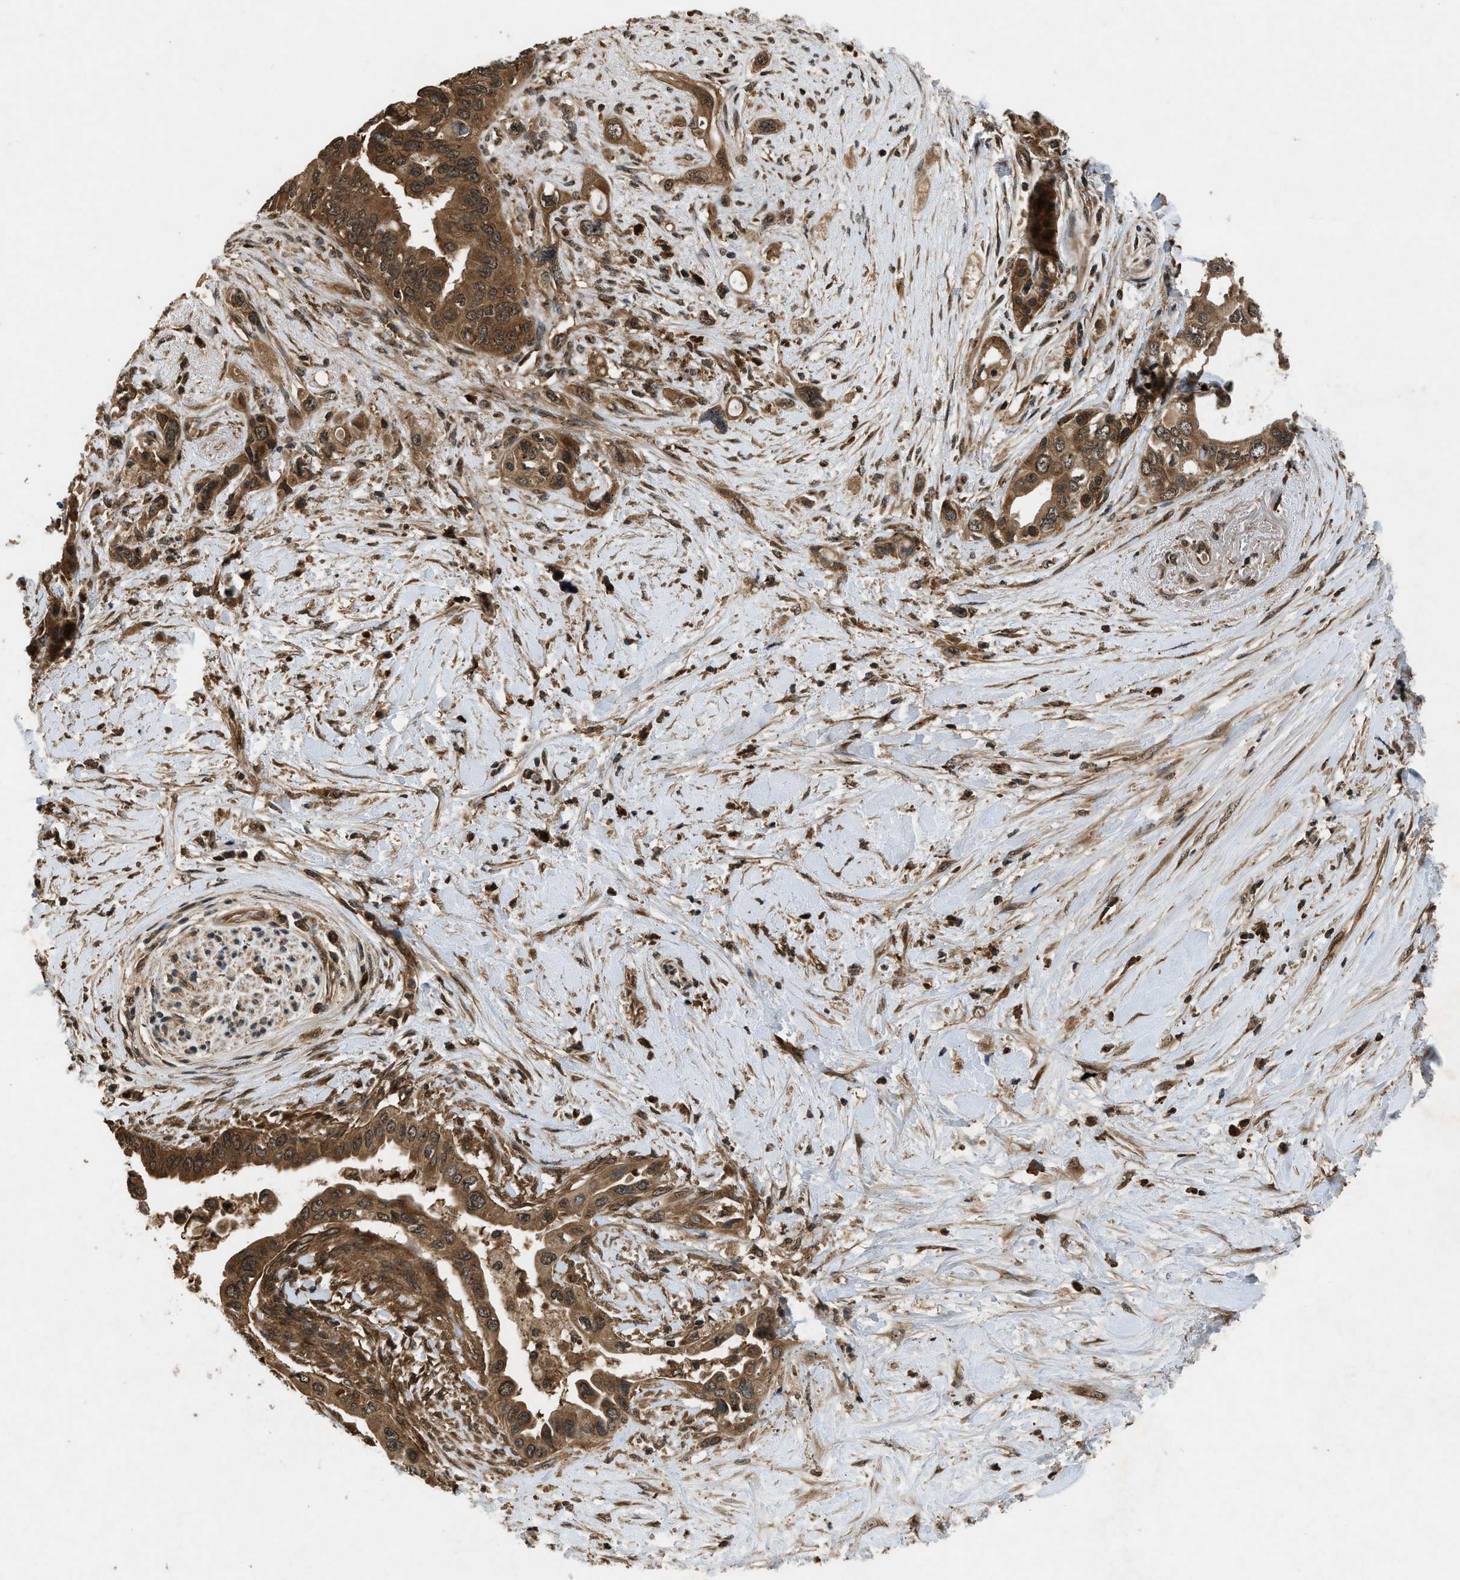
{"staining": {"intensity": "strong", "quantity": ">75%", "location": "cytoplasmic/membranous"}, "tissue": "pancreatic cancer", "cell_type": "Tumor cells", "image_type": "cancer", "snomed": [{"axis": "morphology", "description": "Adenocarcinoma, NOS"}, {"axis": "topography", "description": "Pancreas"}], "caption": "Strong cytoplasmic/membranous positivity is identified in about >75% of tumor cells in pancreatic cancer.", "gene": "RPS6KB1", "patient": {"sex": "female", "age": 56}}